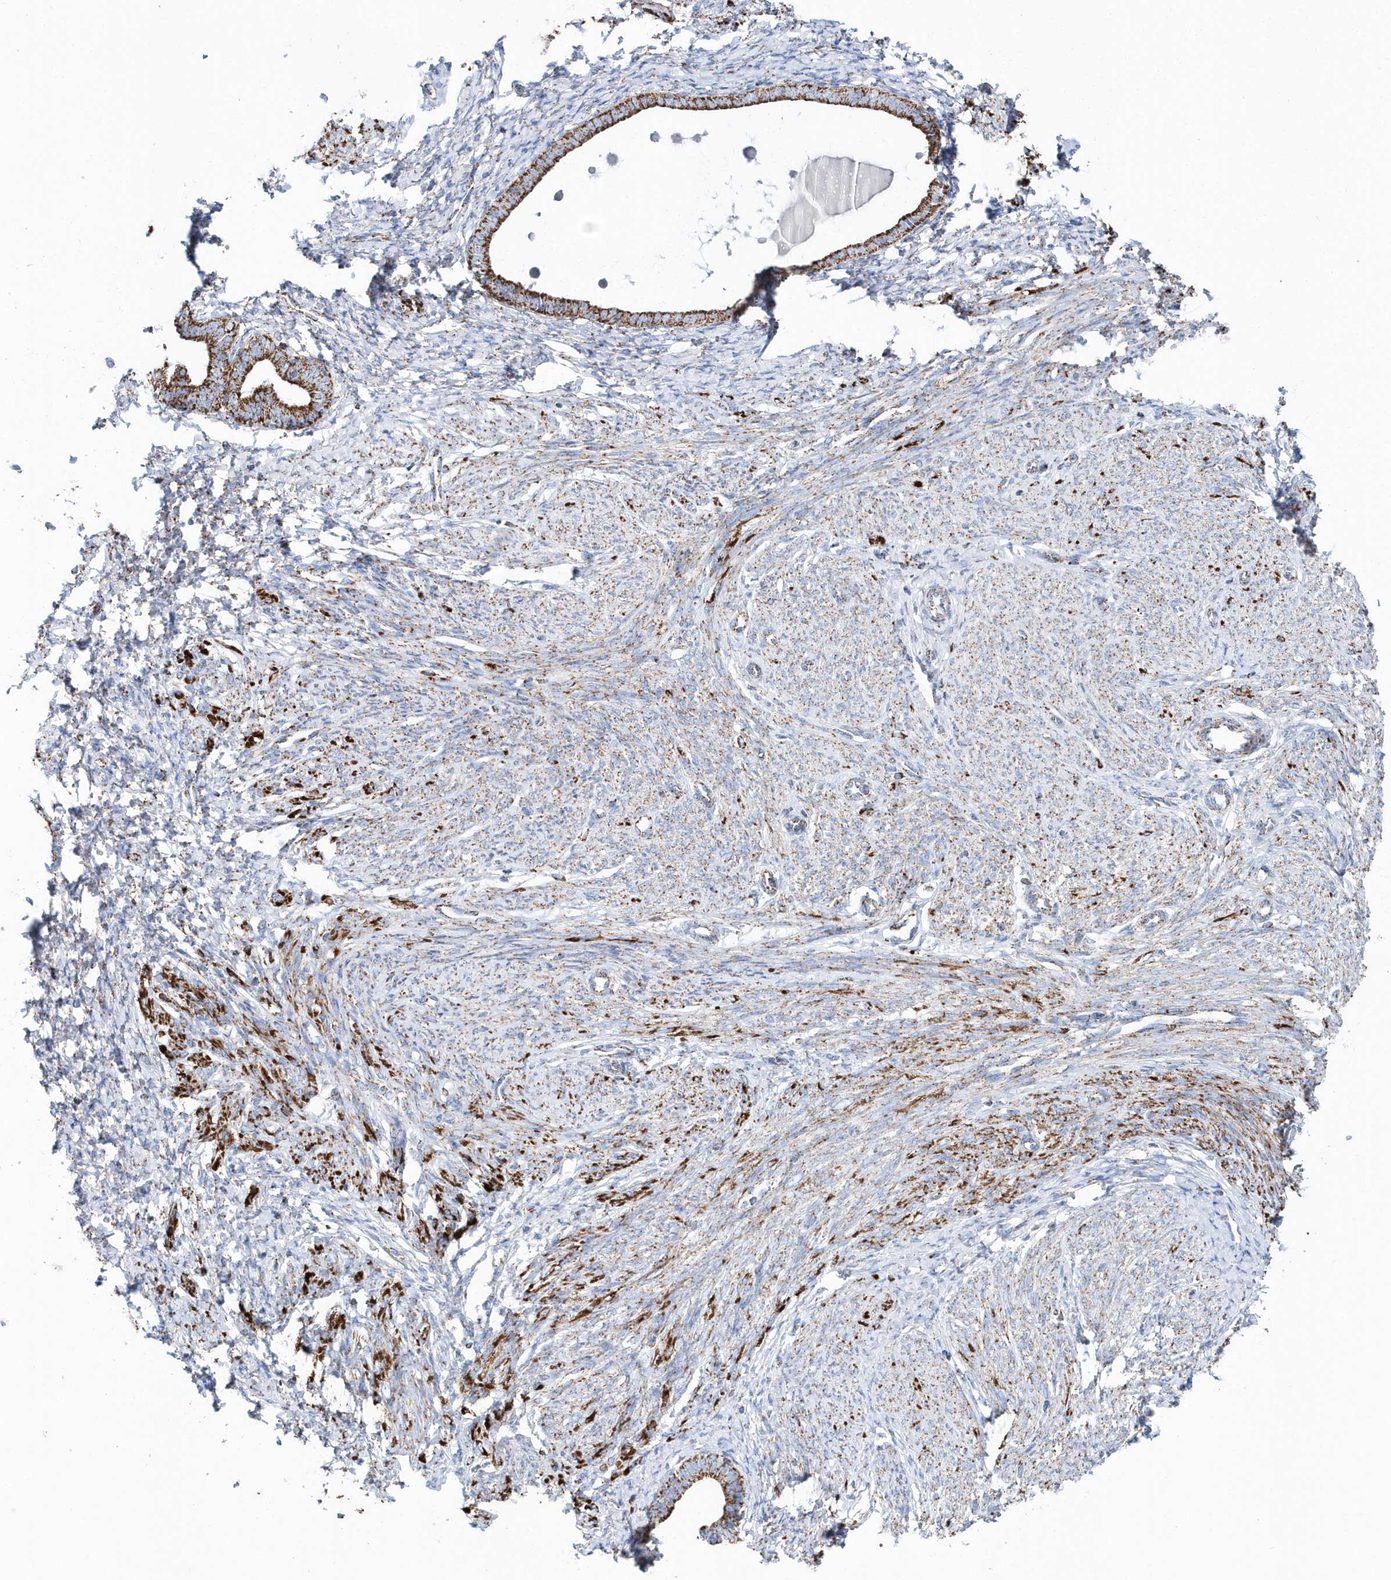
{"staining": {"intensity": "moderate", "quantity": "25%-75%", "location": "cytoplasmic/membranous"}, "tissue": "endometrium", "cell_type": "Cells in endometrial stroma", "image_type": "normal", "snomed": [{"axis": "morphology", "description": "Normal tissue, NOS"}, {"axis": "topography", "description": "Endometrium"}], "caption": "An immunohistochemistry (IHC) image of normal tissue is shown. Protein staining in brown highlights moderate cytoplasmic/membranous positivity in endometrium within cells in endometrial stroma.", "gene": "TMCO6", "patient": {"sex": "female", "age": 72}}